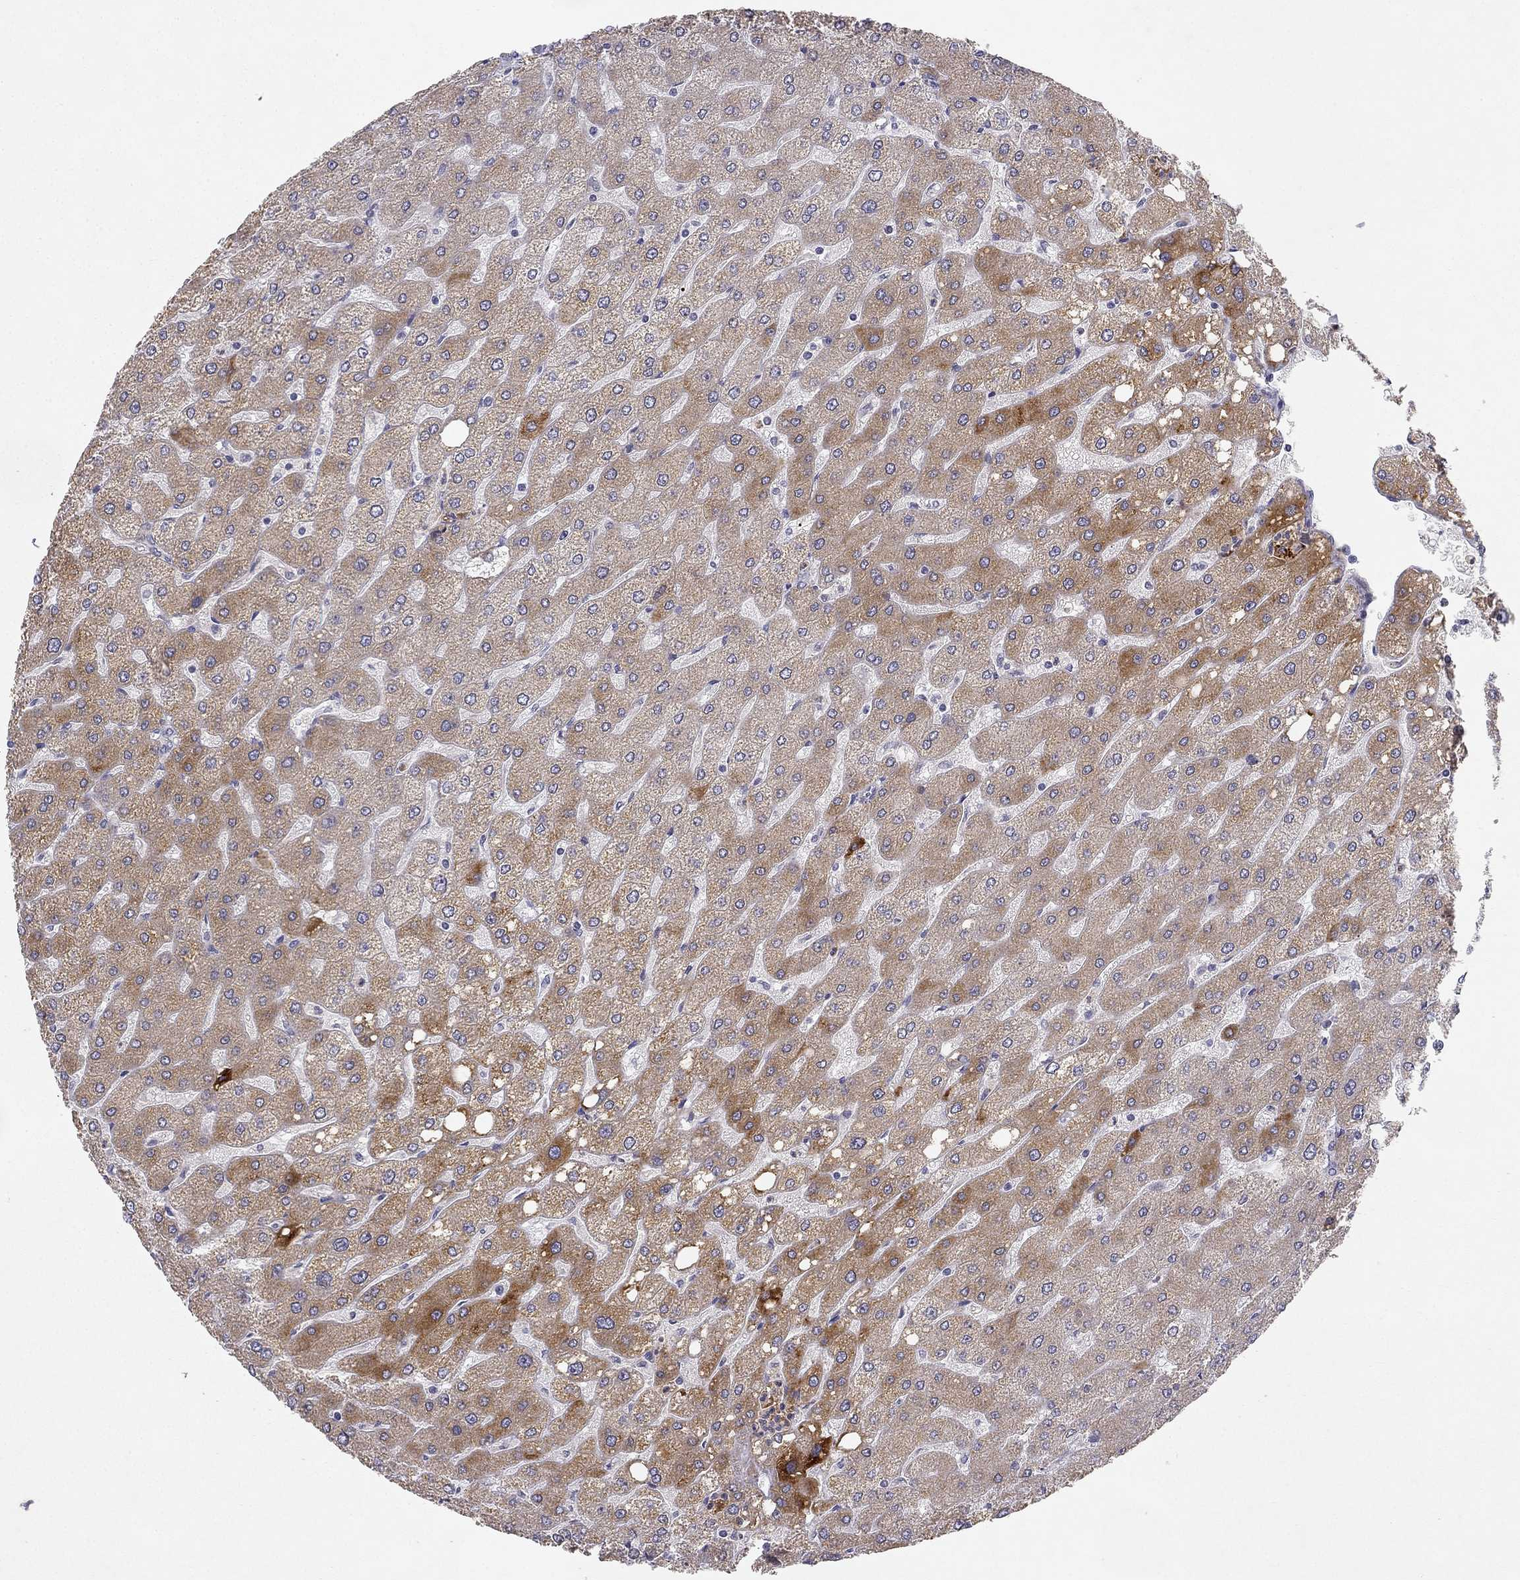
{"staining": {"intensity": "negative", "quantity": "none", "location": "none"}, "tissue": "liver", "cell_type": "Cholangiocytes", "image_type": "normal", "snomed": [{"axis": "morphology", "description": "Normal tissue, NOS"}, {"axis": "topography", "description": "Liver"}], "caption": "This is an IHC micrograph of normal liver. There is no expression in cholangiocytes.", "gene": "SLC6A4", "patient": {"sex": "male", "age": 67}}